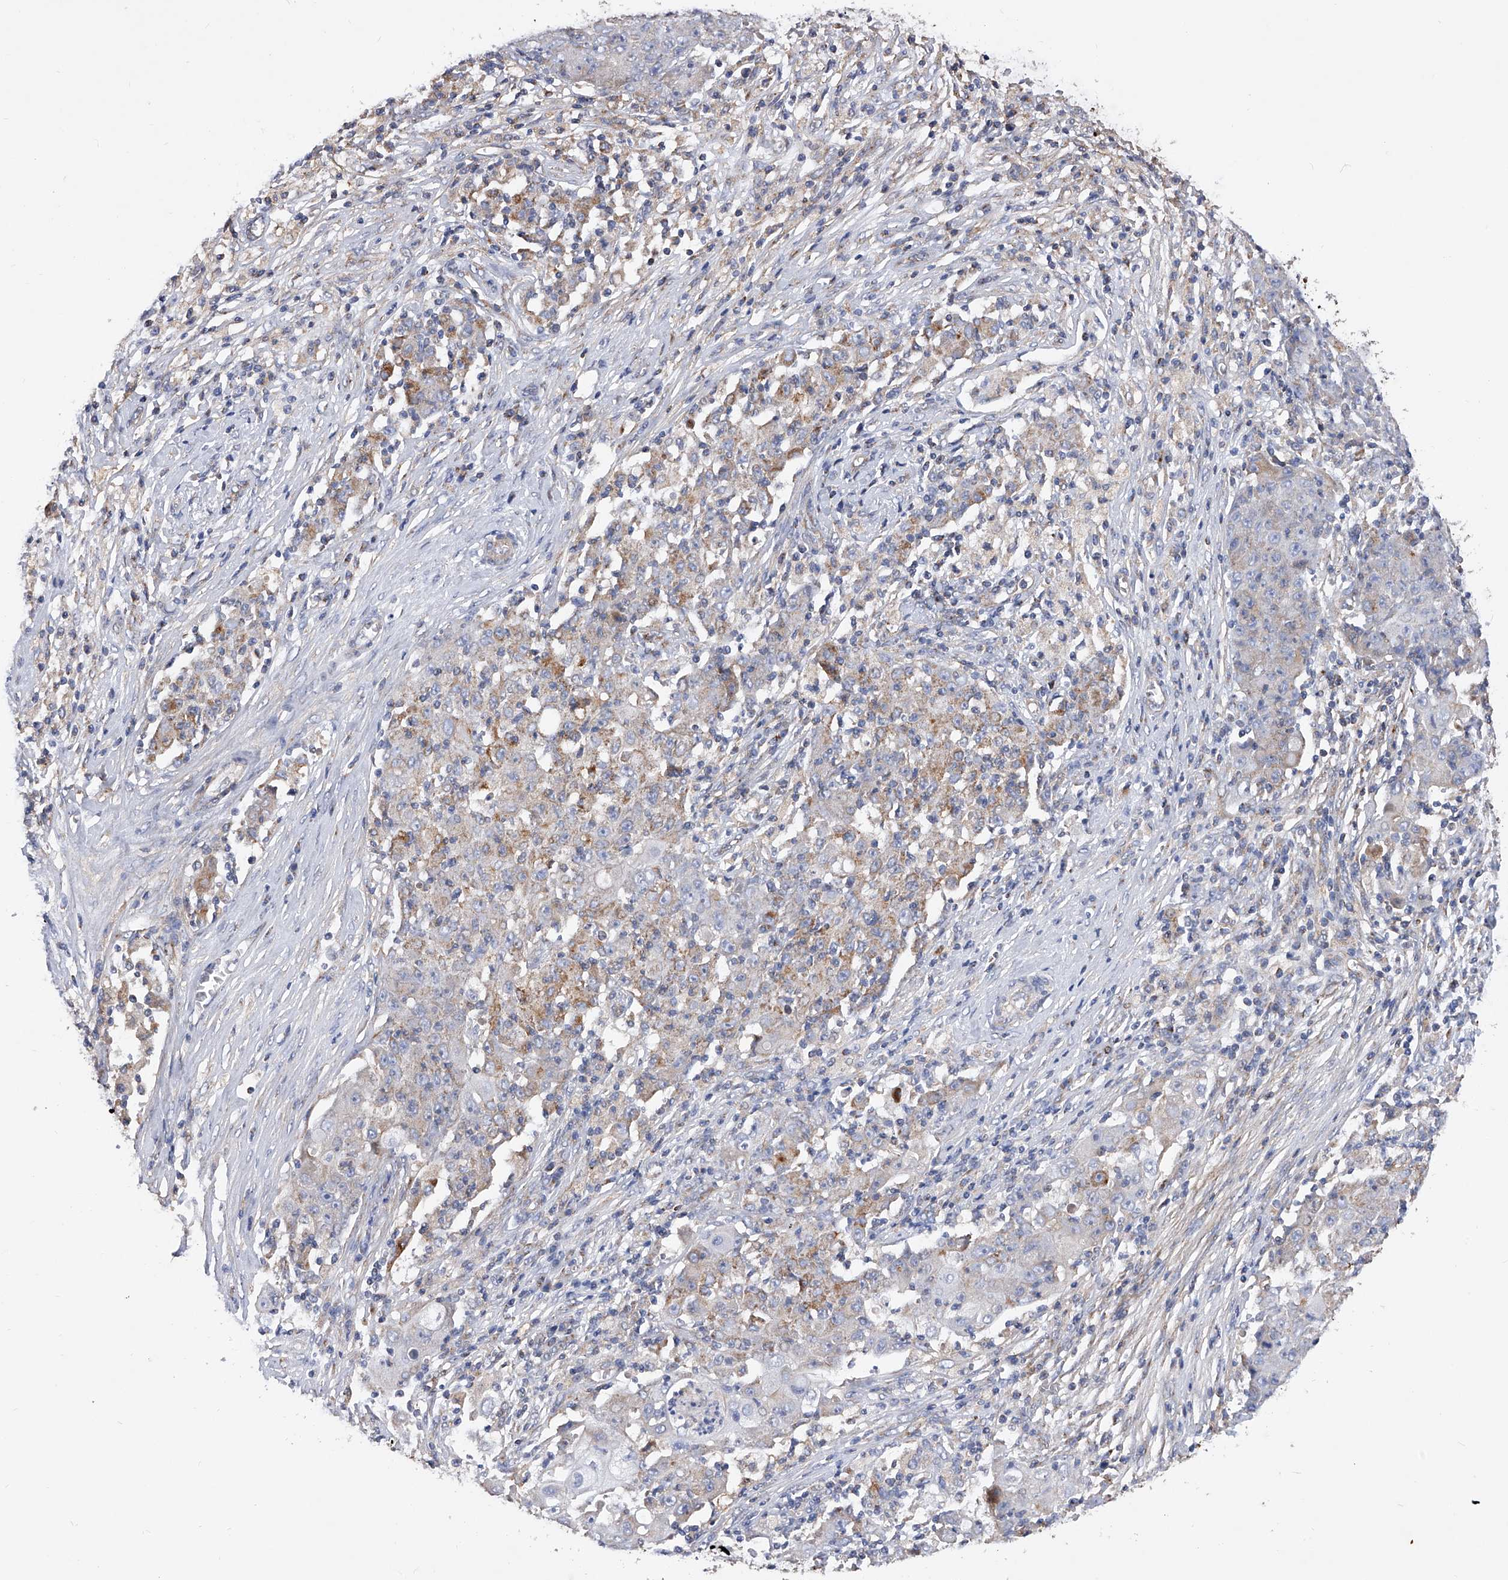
{"staining": {"intensity": "weak", "quantity": "25%-75%", "location": "cytoplasmic/membranous"}, "tissue": "ovarian cancer", "cell_type": "Tumor cells", "image_type": "cancer", "snomed": [{"axis": "morphology", "description": "Carcinoma, endometroid"}, {"axis": "topography", "description": "Ovary"}], "caption": "Brown immunohistochemical staining in ovarian endometroid carcinoma shows weak cytoplasmic/membranous staining in about 25%-75% of tumor cells.", "gene": "PDSS2", "patient": {"sex": "female", "age": 42}}